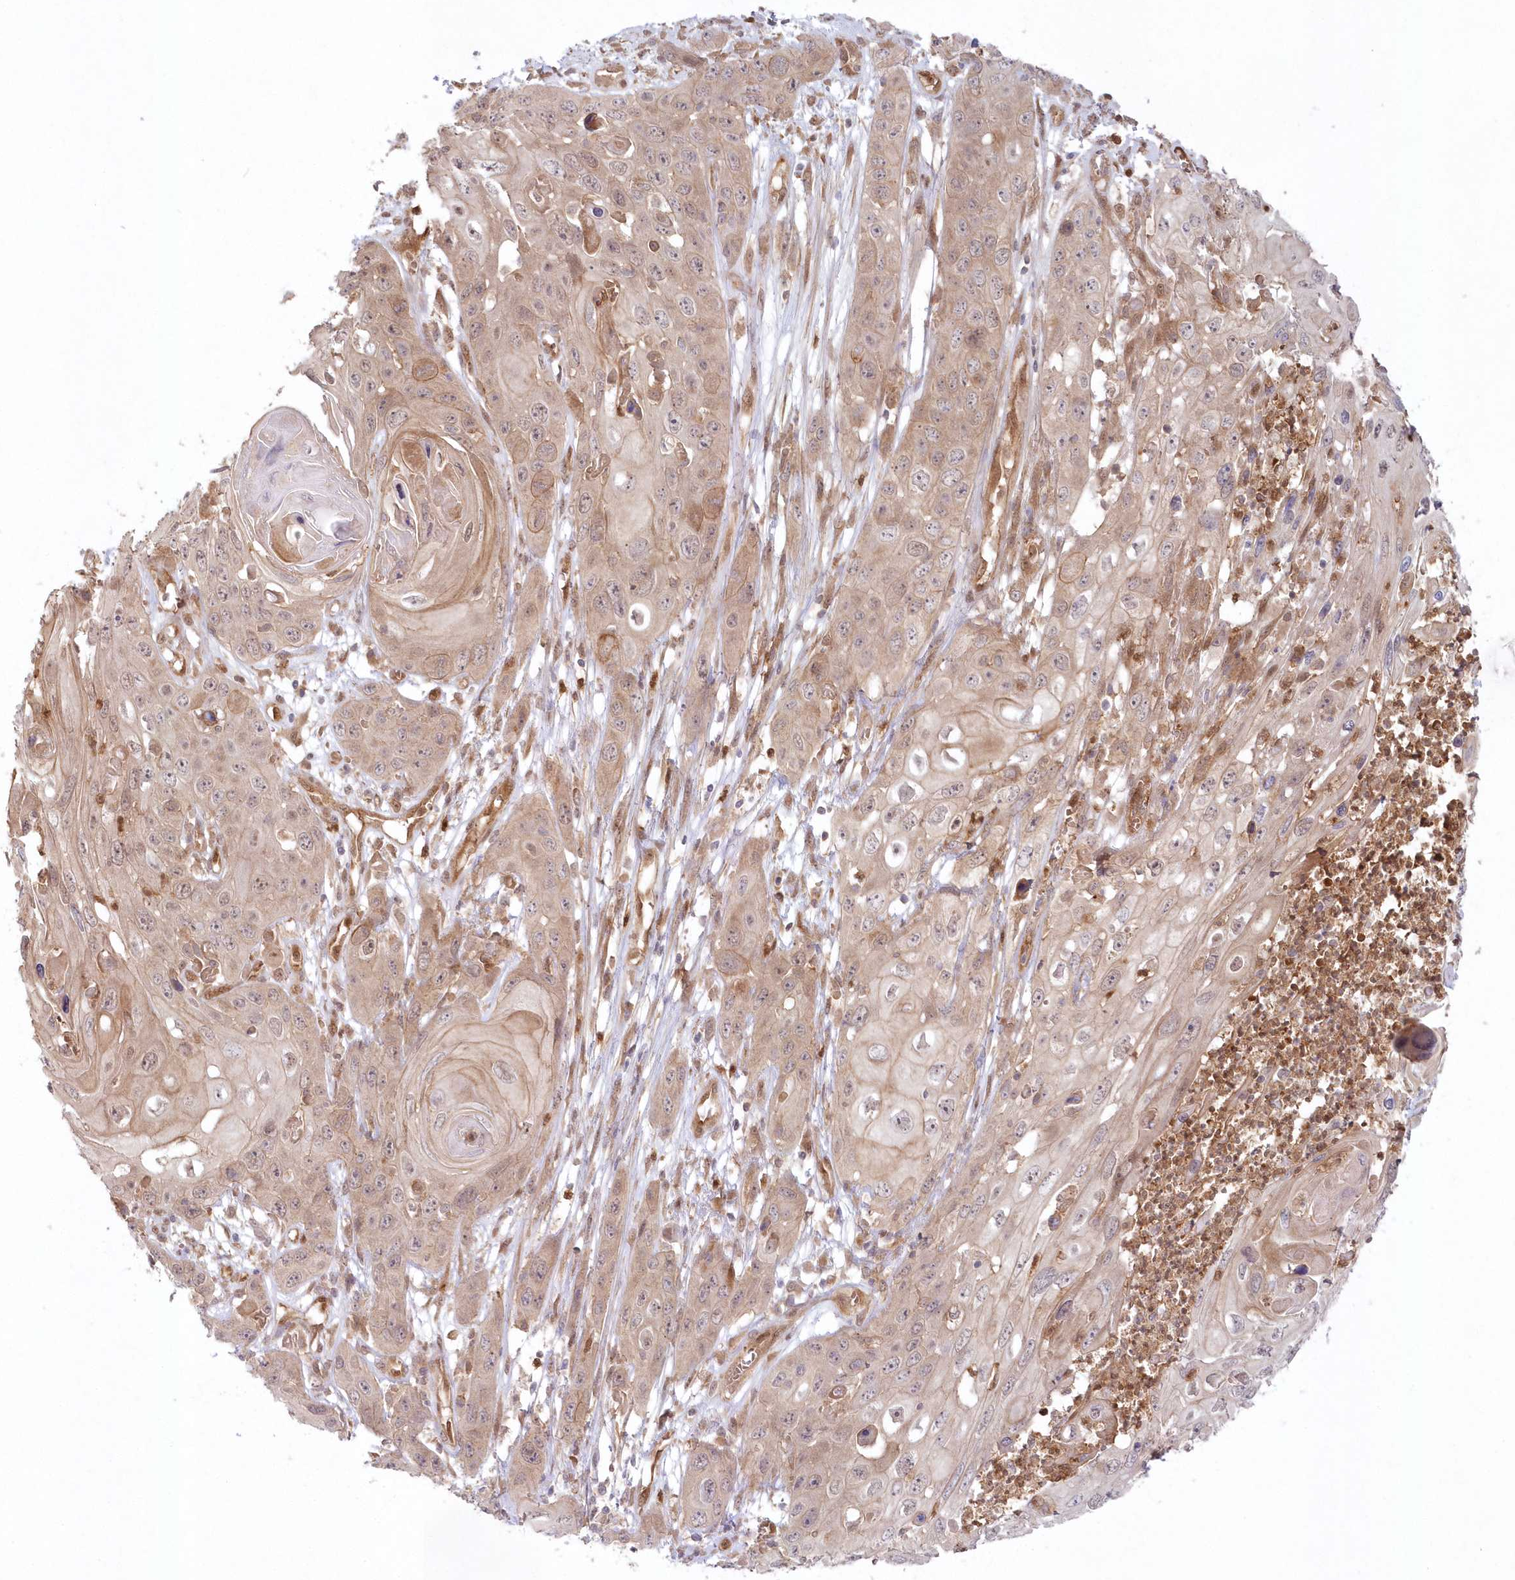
{"staining": {"intensity": "weak", "quantity": "25%-75%", "location": "cytoplasmic/membranous"}, "tissue": "skin cancer", "cell_type": "Tumor cells", "image_type": "cancer", "snomed": [{"axis": "morphology", "description": "Squamous cell carcinoma, NOS"}, {"axis": "topography", "description": "Skin"}], "caption": "Human skin cancer stained with a brown dye displays weak cytoplasmic/membranous positive positivity in approximately 25%-75% of tumor cells.", "gene": "GBE1", "patient": {"sex": "male", "age": 55}}